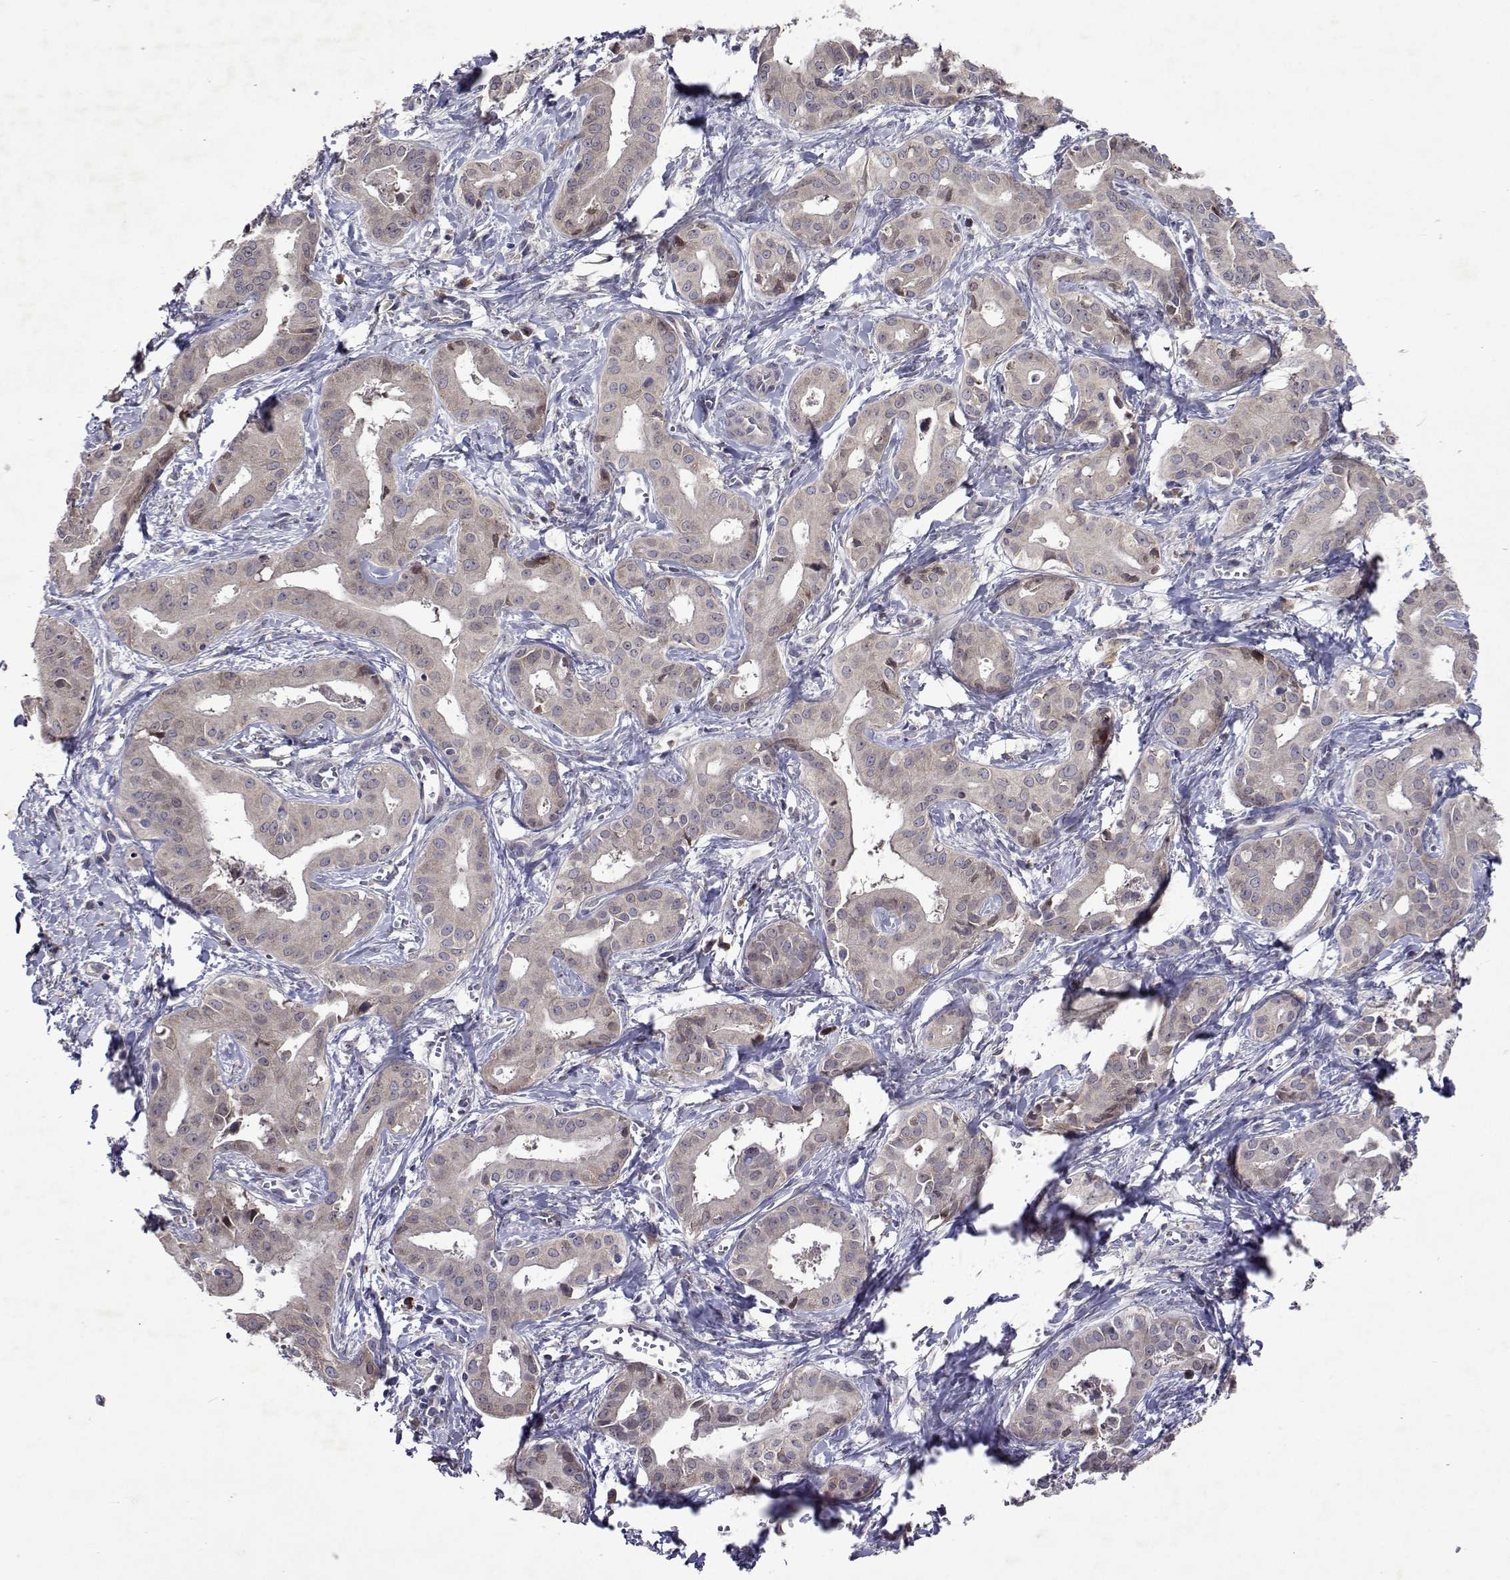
{"staining": {"intensity": "negative", "quantity": "none", "location": "none"}, "tissue": "liver cancer", "cell_type": "Tumor cells", "image_type": "cancer", "snomed": [{"axis": "morphology", "description": "Cholangiocarcinoma"}, {"axis": "topography", "description": "Liver"}], "caption": "An IHC image of liver cancer is shown. There is no staining in tumor cells of liver cancer.", "gene": "TARBP2", "patient": {"sex": "female", "age": 65}}